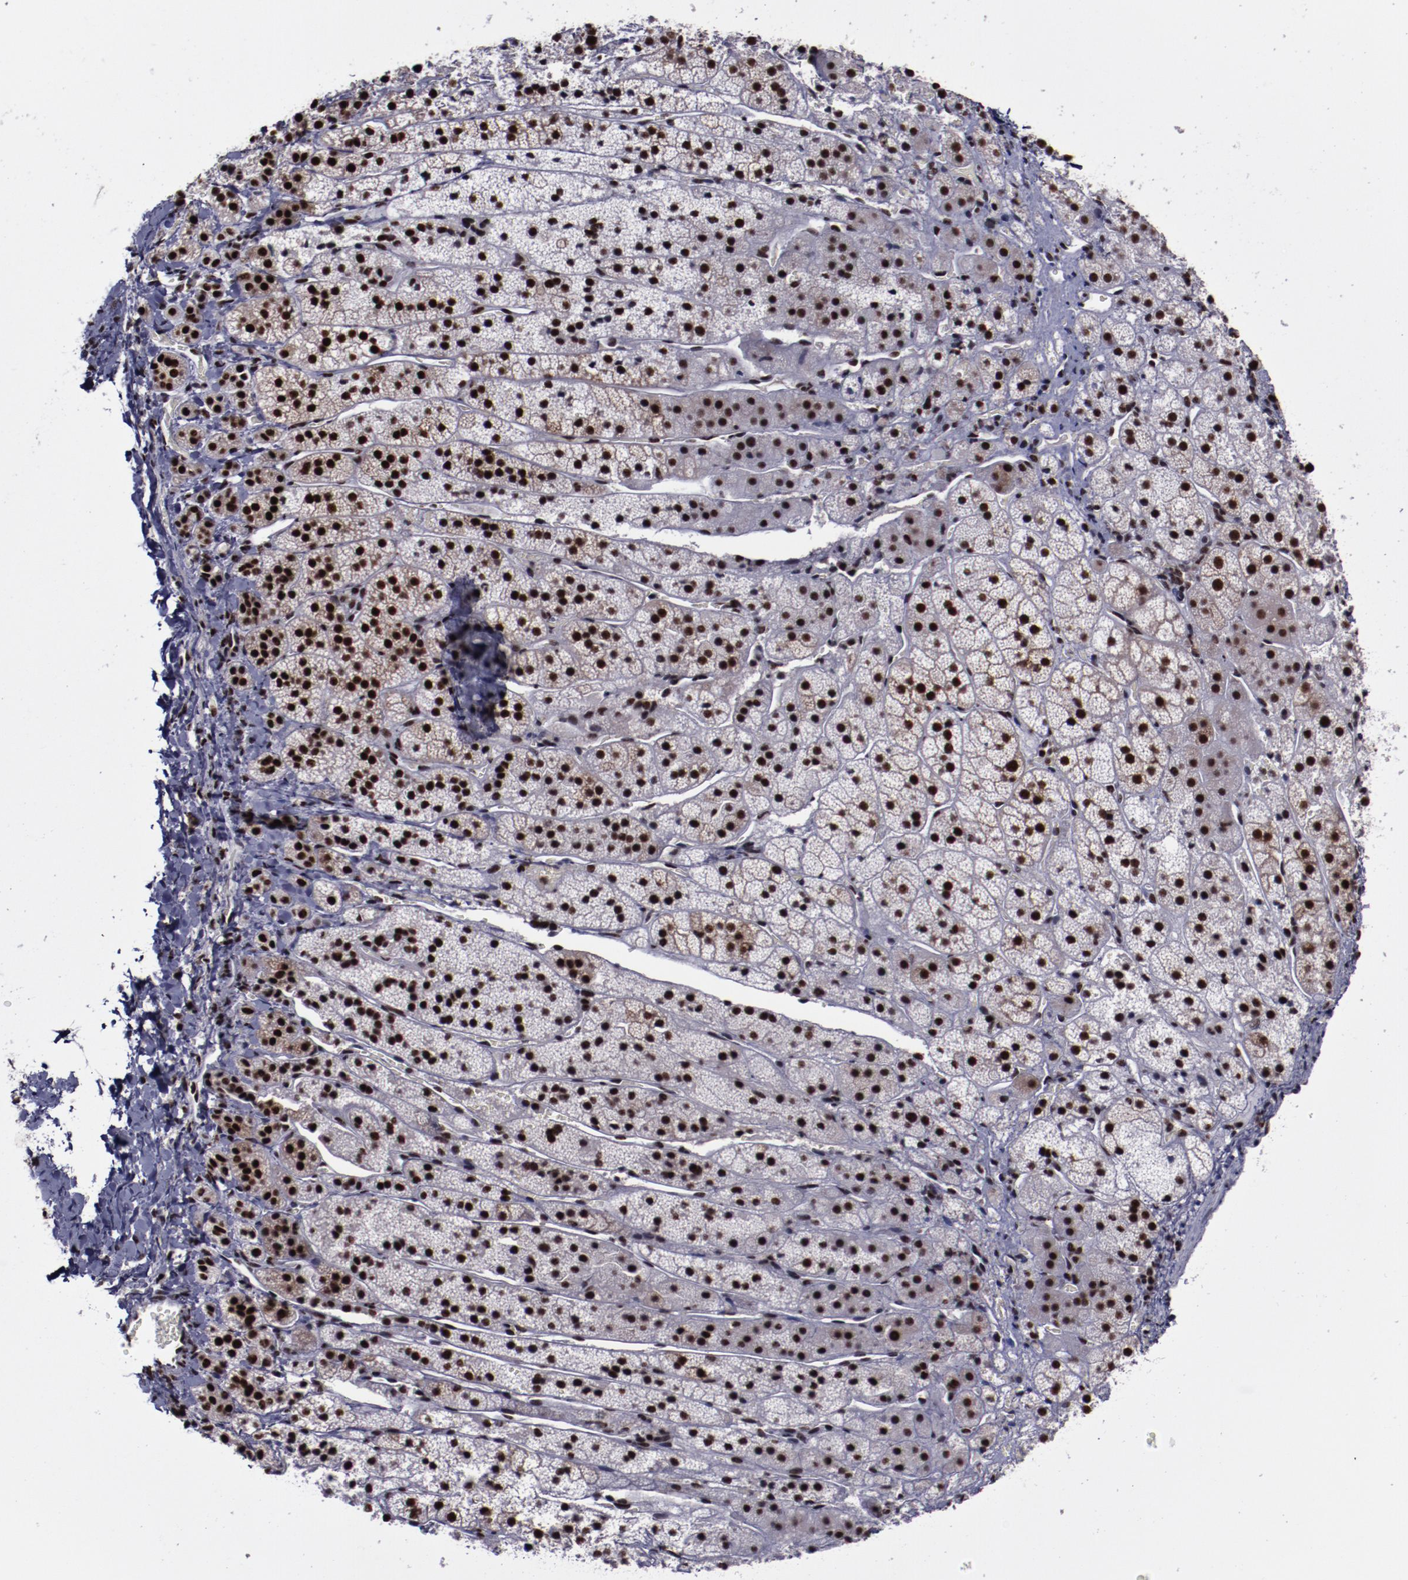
{"staining": {"intensity": "strong", "quantity": ">75%", "location": "nuclear"}, "tissue": "adrenal gland", "cell_type": "Glandular cells", "image_type": "normal", "snomed": [{"axis": "morphology", "description": "Normal tissue, NOS"}, {"axis": "topography", "description": "Adrenal gland"}], "caption": "The photomicrograph shows staining of benign adrenal gland, revealing strong nuclear protein positivity (brown color) within glandular cells.", "gene": "ERH", "patient": {"sex": "female", "age": 44}}